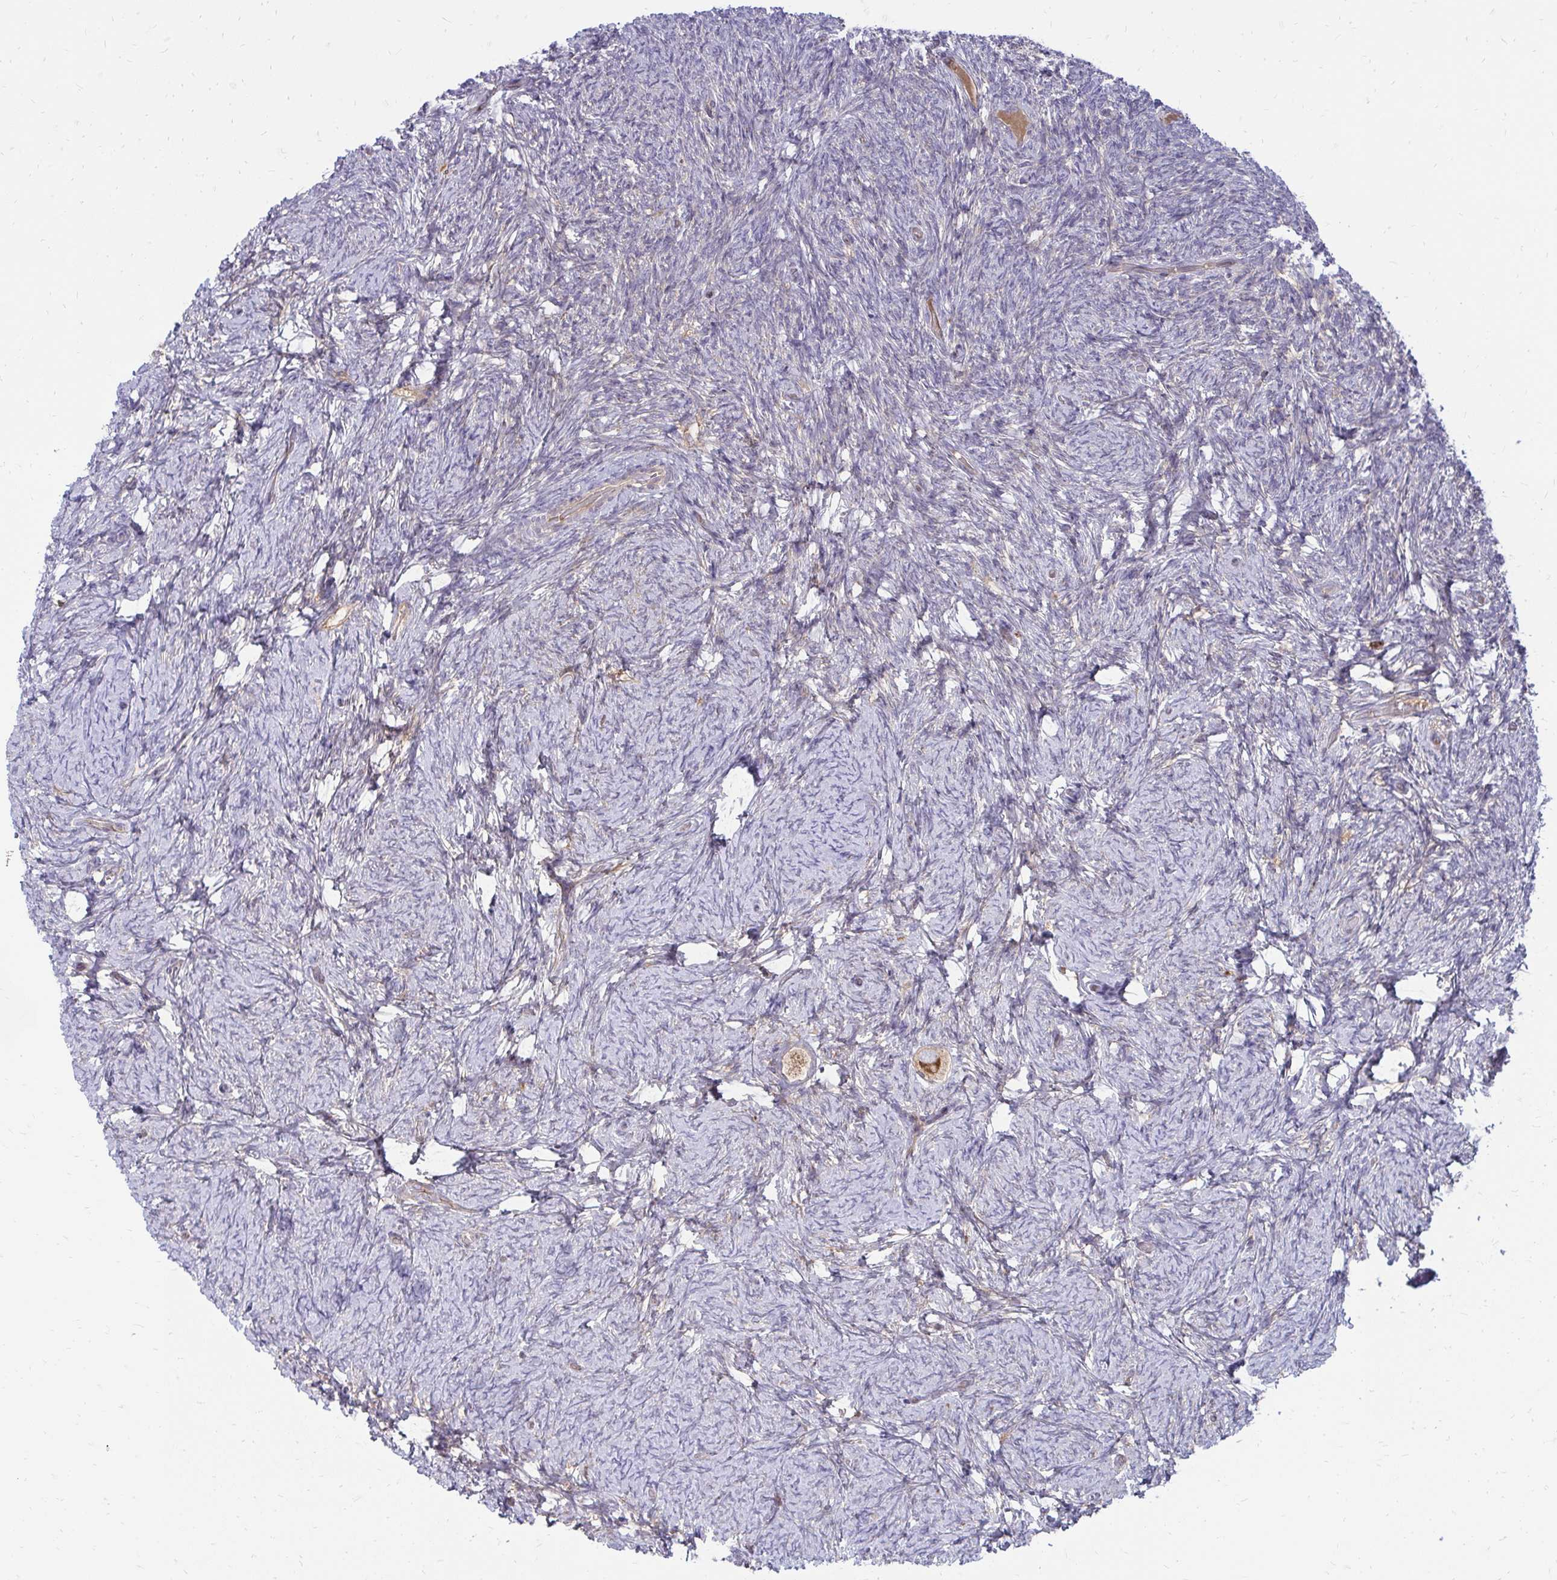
{"staining": {"intensity": "moderate", "quantity": "25%-75%", "location": "cytoplasmic/membranous"}, "tissue": "ovary", "cell_type": "Follicle cells", "image_type": "normal", "snomed": [{"axis": "morphology", "description": "Normal tissue, NOS"}, {"axis": "topography", "description": "Ovary"}], "caption": "IHC (DAB (3,3'-diaminobenzidine)) staining of benign ovary shows moderate cytoplasmic/membranous protein positivity in about 25%-75% of follicle cells. The staining was performed using DAB (3,3'-diaminobenzidine), with brown indicating positive protein expression. Nuclei are stained blue with hematoxylin.", "gene": "ASAP1", "patient": {"sex": "female", "age": 34}}